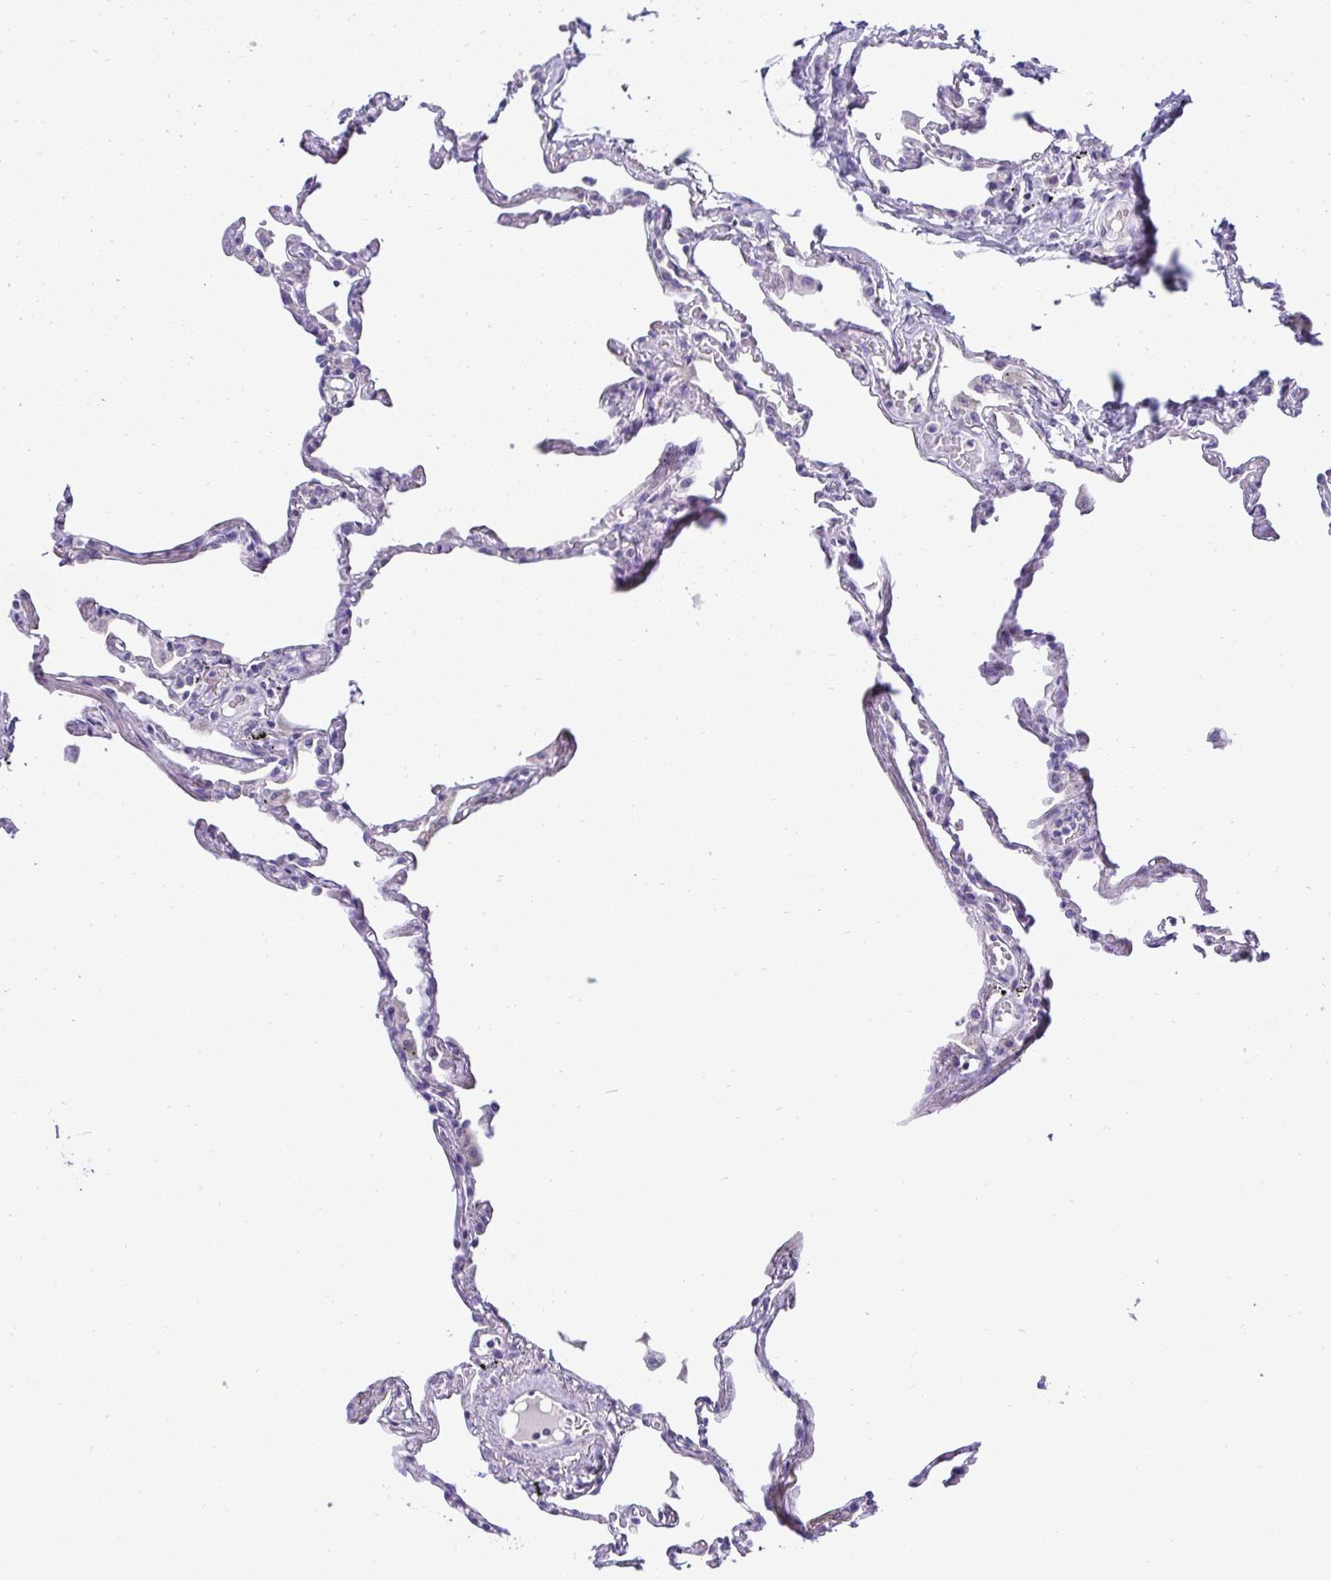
{"staining": {"intensity": "negative", "quantity": "none", "location": "none"}, "tissue": "lung", "cell_type": "Alveolar cells", "image_type": "normal", "snomed": [{"axis": "morphology", "description": "Normal tissue, NOS"}, {"axis": "topography", "description": "Lung"}], "caption": "This image is of normal lung stained with IHC to label a protein in brown with the nuclei are counter-stained blue. There is no positivity in alveolar cells. (Immunohistochemistry (ihc), brightfield microscopy, high magnification).", "gene": "ST8SIA2", "patient": {"sex": "female", "age": 67}}